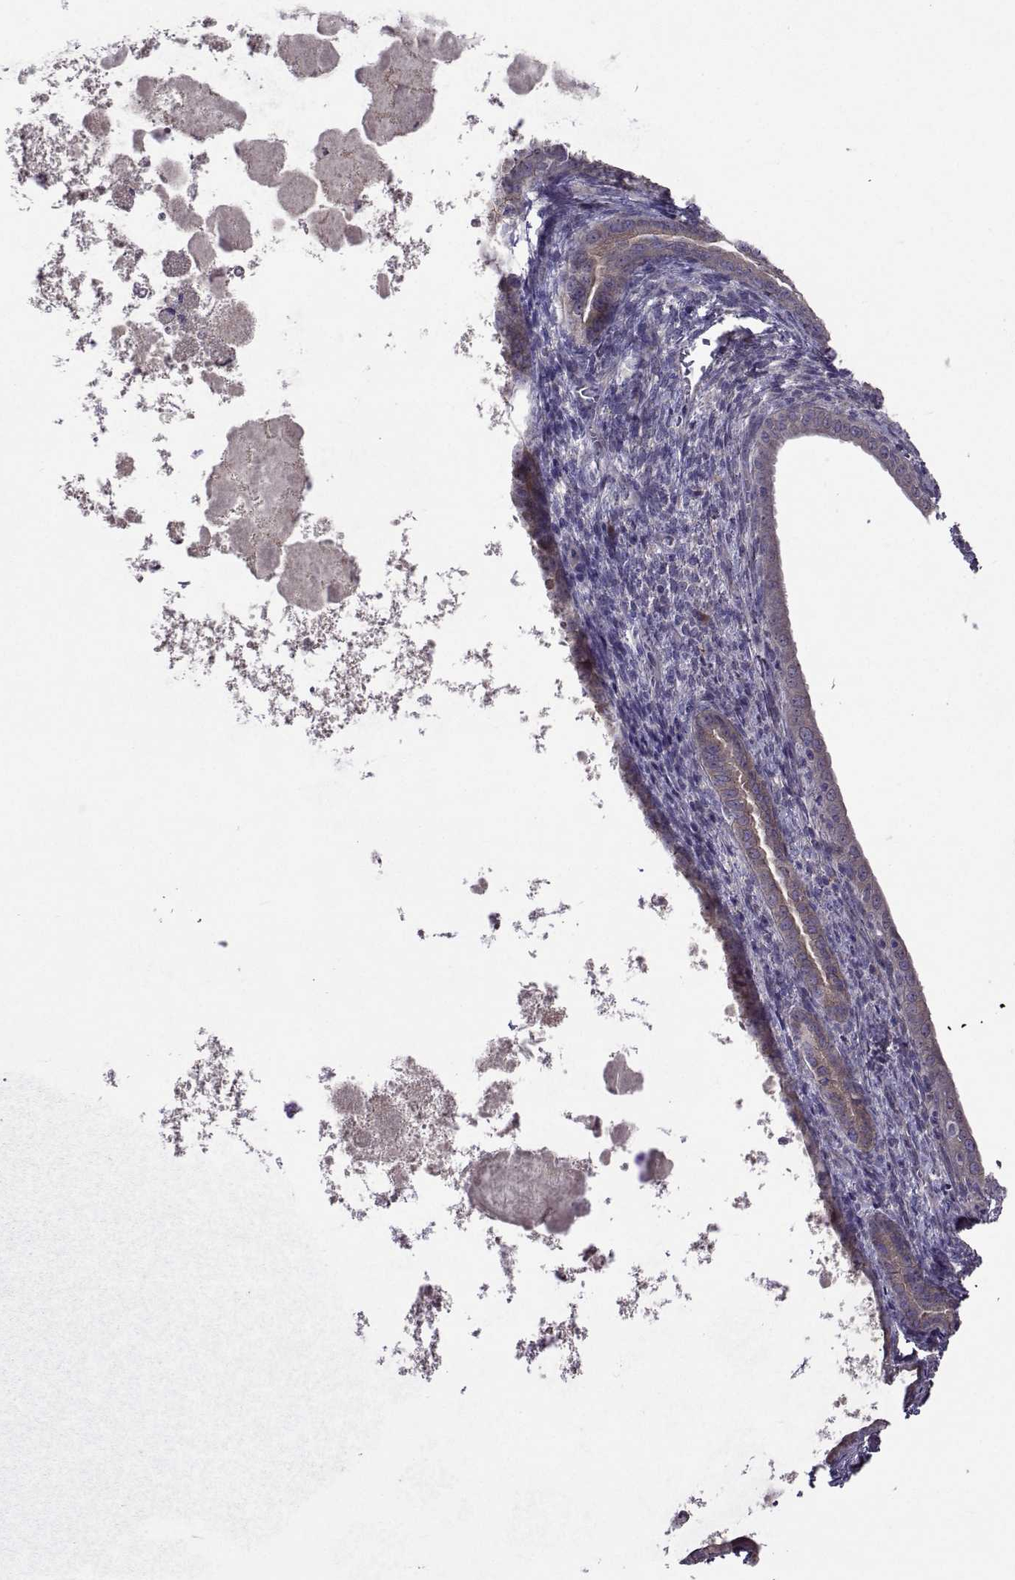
{"staining": {"intensity": "negative", "quantity": "none", "location": "none"}, "tissue": "endometrial cancer", "cell_type": "Tumor cells", "image_type": "cancer", "snomed": [{"axis": "morphology", "description": "Adenocarcinoma, NOS"}, {"axis": "topography", "description": "Endometrium"}], "caption": "High power microscopy image of an IHC histopathology image of endometrial adenocarcinoma, revealing no significant staining in tumor cells.", "gene": "TARBP2", "patient": {"sex": "female", "age": 86}}